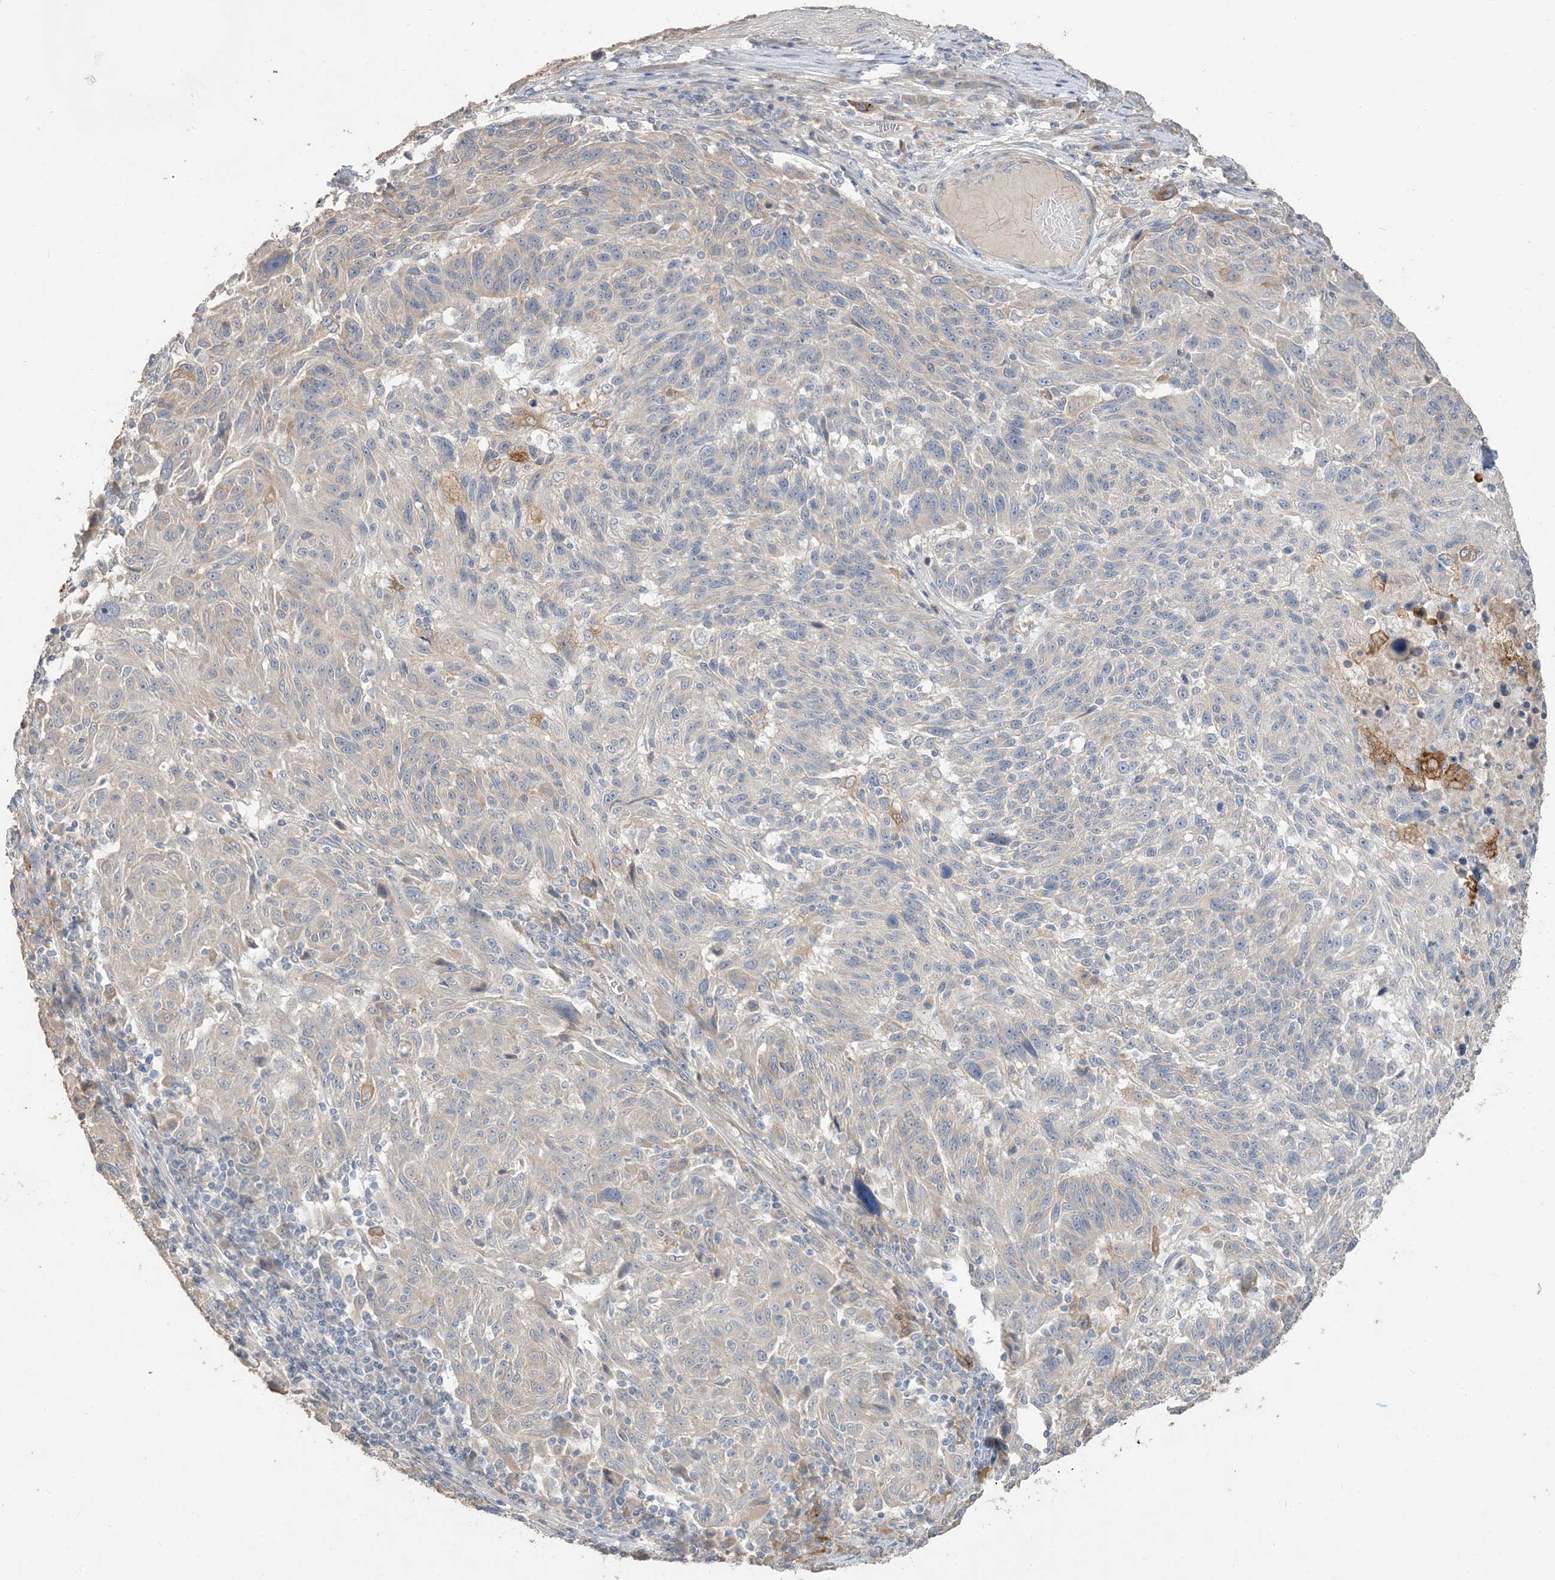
{"staining": {"intensity": "negative", "quantity": "none", "location": "none"}, "tissue": "melanoma", "cell_type": "Tumor cells", "image_type": "cancer", "snomed": [{"axis": "morphology", "description": "Malignant melanoma, NOS"}, {"axis": "topography", "description": "Skin"}], "caption": "Immunohistochemistry (IHC) of melanoma demonstrates no staining in tumor cells.", "gene": "RNF175", "patient": {"sex": "male", "age": 53}}